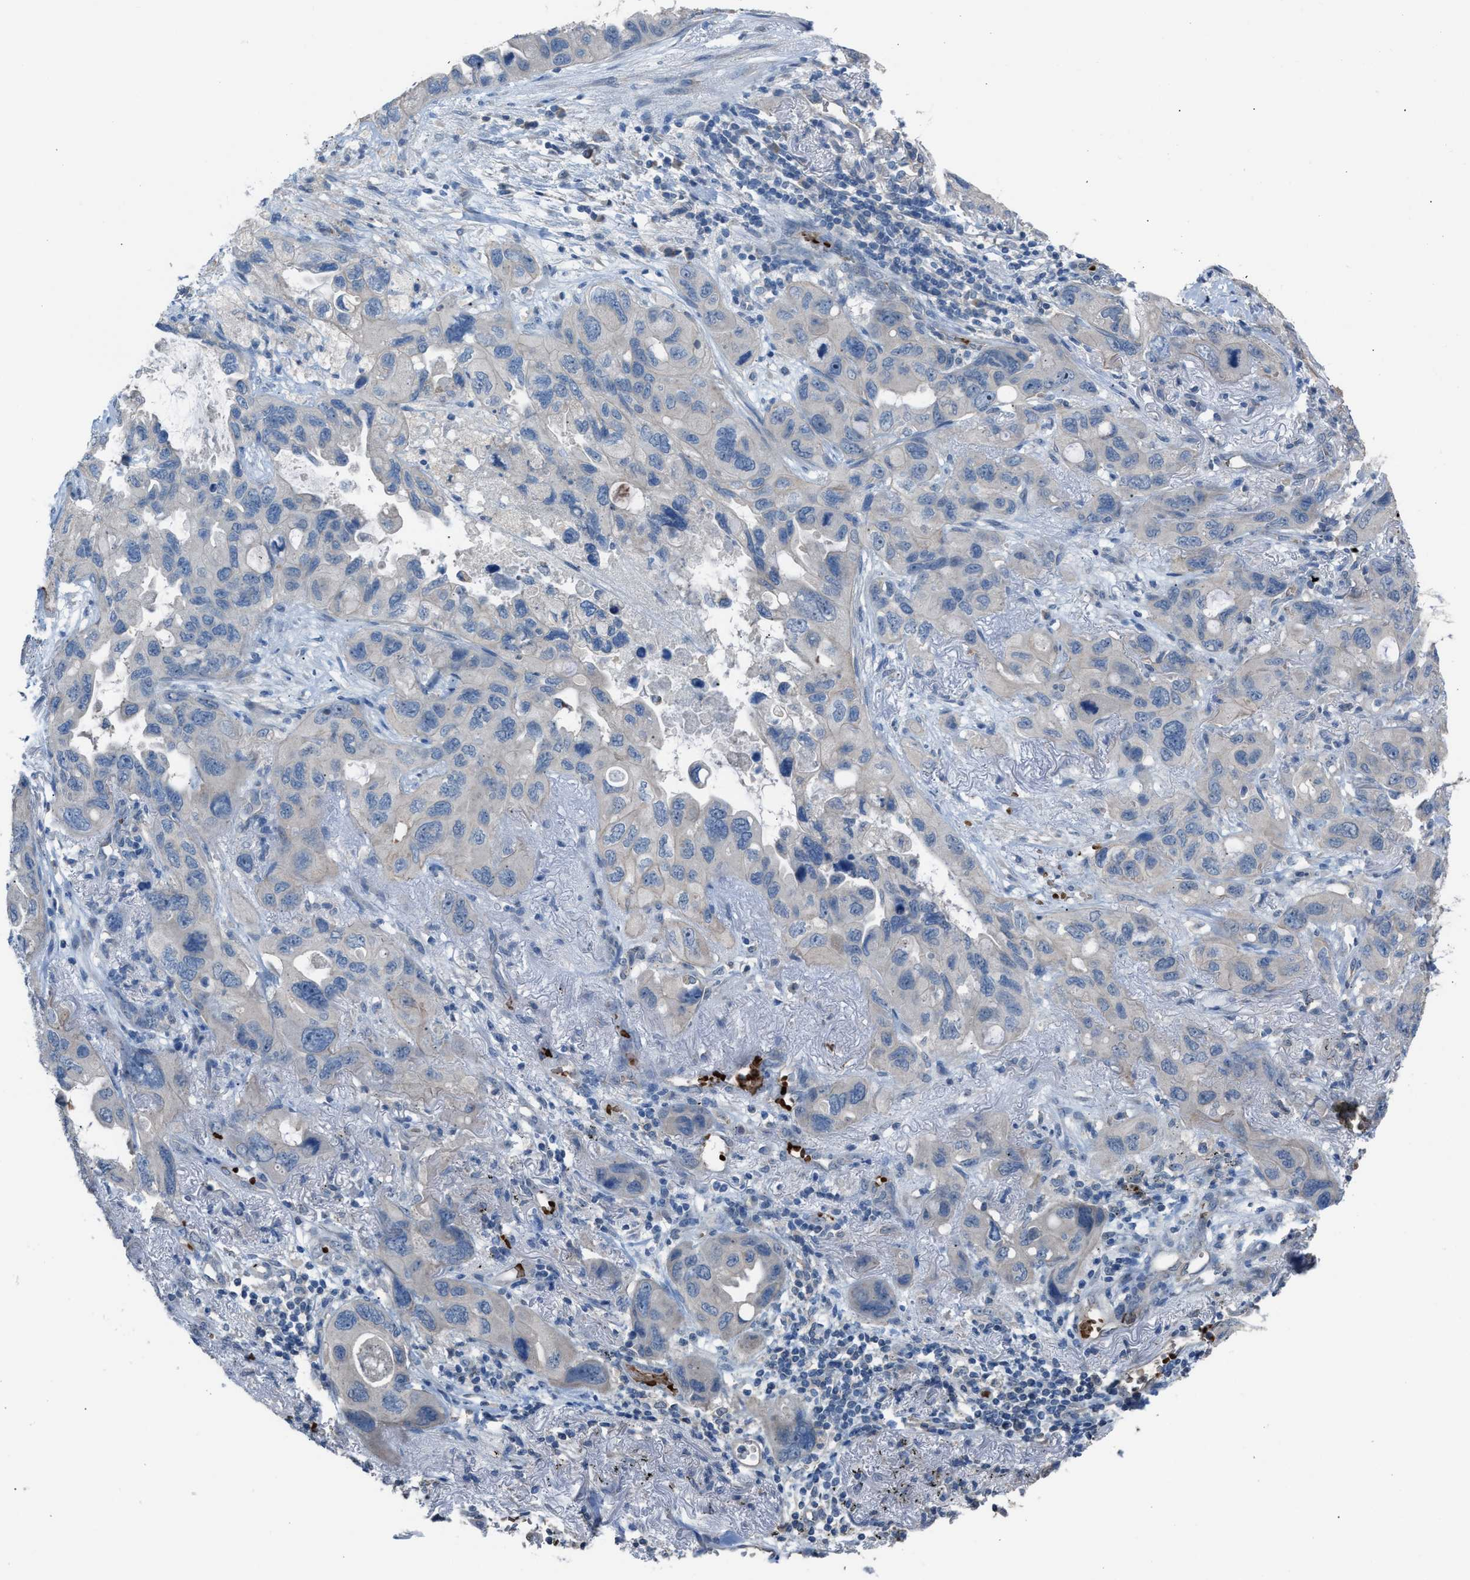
{"staining": {"intensity": "negative", "quantity": "none", "location": "none"}, "tissue": "lung cancer", "cell_type": "Tumor cells", "image_type": "cancer", "snomed": [{"axis": "morphology", "description": "Squamous cell carcinoma, NOS"}, {"axis": "topography", "description": "Lung"}], "caption": "This is an immunohistochemistry (IHC) image of lung squamous cell carcinoma. There is no staining in tumor cells.", "gene": "CFAP77", "patient": {"sex": "female", "age": 73}}